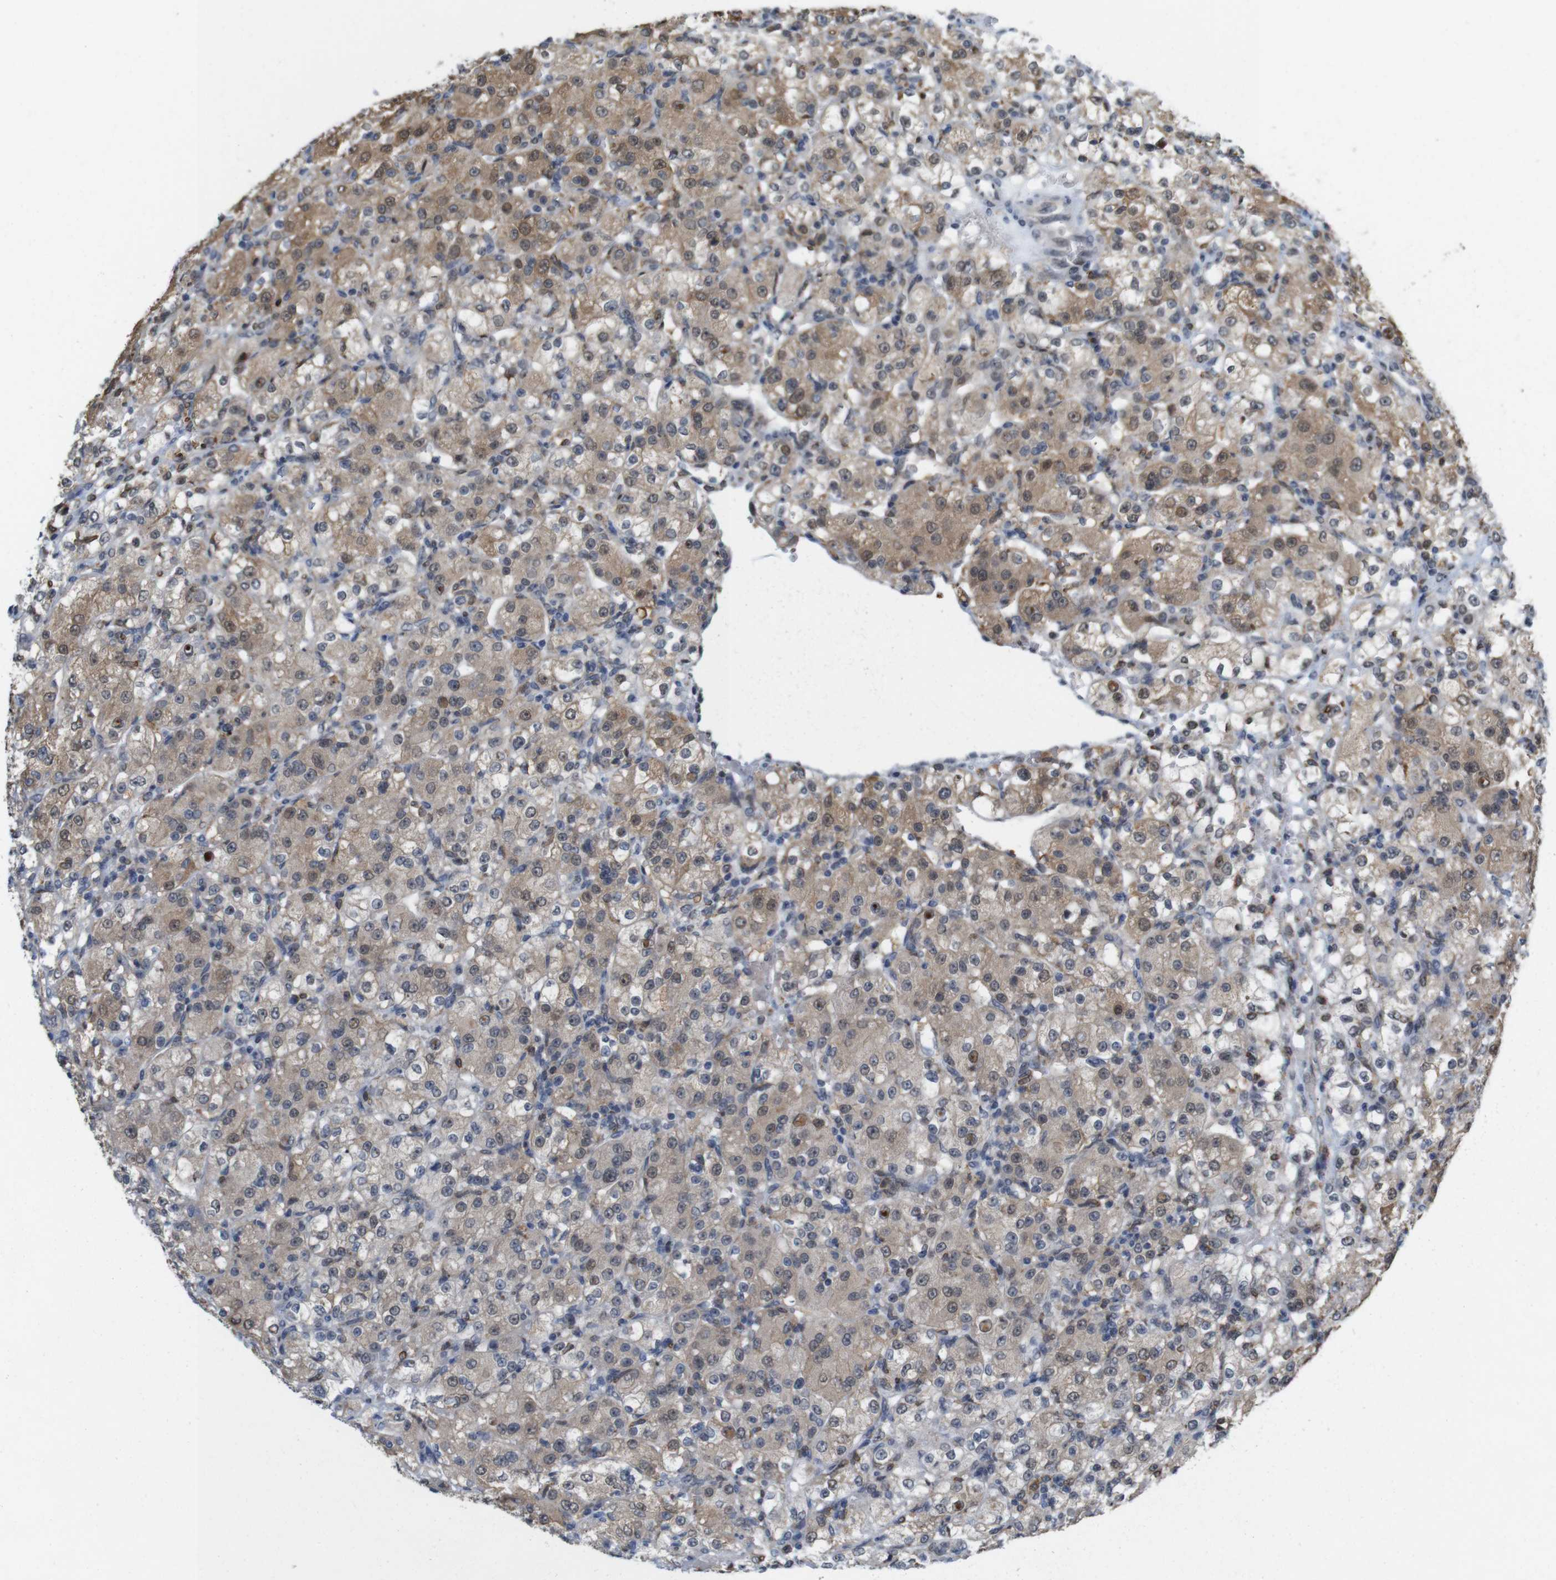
{"staining": {"intensity": "moderate", "quantity": ">75%", "location": "cytoplasmic/membranous,nuclear"}, "tissue": "renal cancer", "cell_type": "Tumor cells", "image_type": "cancer", "snomed": [{"axis": "morphology", "description": "Normal tissue, NOS"}, {"axis": "morphology", "description": "Adenocarcinoma, NOS"}, {"axis": "topography", "description": "Kidney"}], "caption": "This image exhibits immunohistochemistry staining of renal cancer, with medium moderate cytoplasmic/membranous and nuclear expression in about >75% of tumor cells.", "gene": "PNMA8A", "patient": {"sex": "male", "age": 61}}